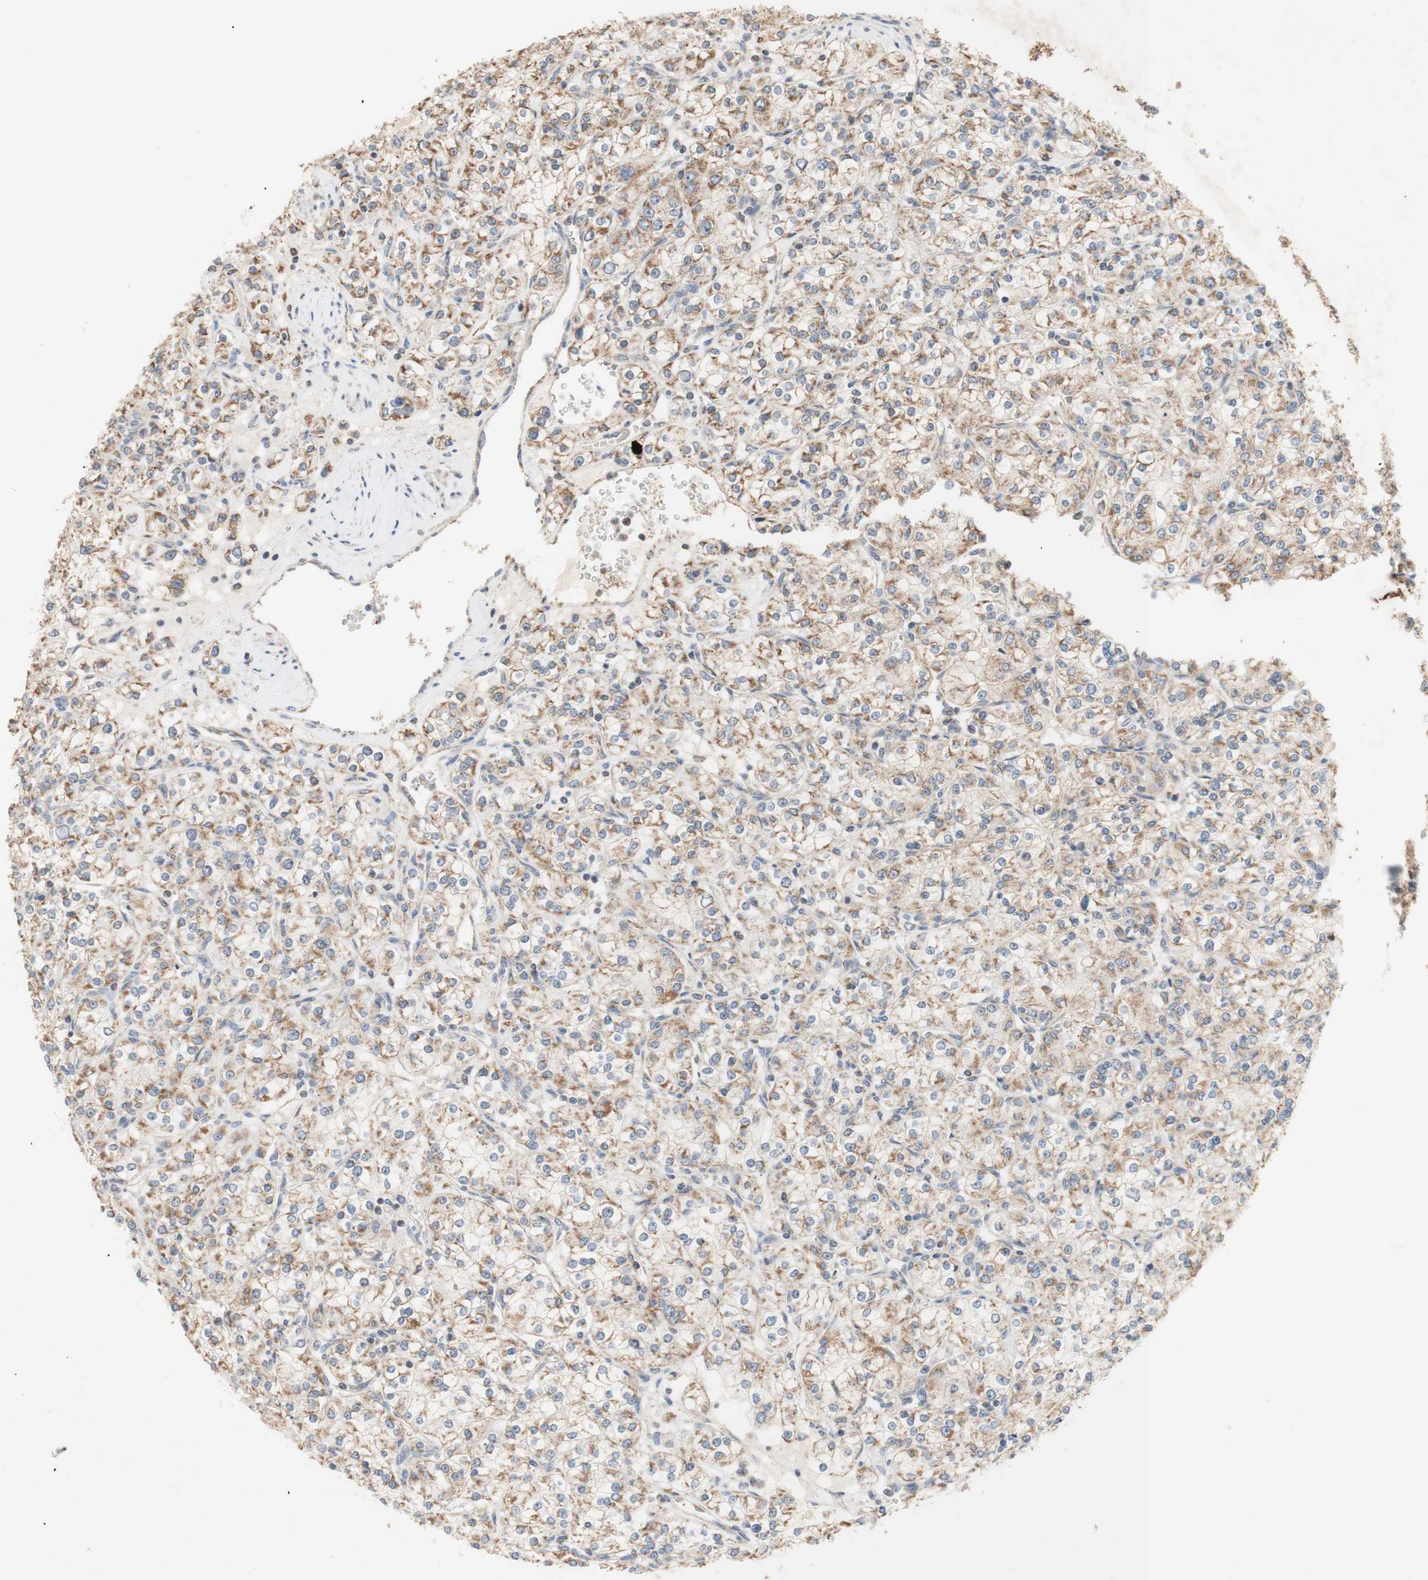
{"staining": {"intensity": "moderate", "quantity": "25%-75%", "location": "cytoplasmic/membranous"}, "tissue": "renal cancer", "cell_type": "Tumor cells", "image_type": "cancer", "snomed": [{"axis": "morphology", "description": "Adenocarcinoma, NOS"}, {"axis": "topography", "description": "Kidney"}], "caption": "DAB (3,3'-diaminobenzidine) immunohistochemical staining of renal cancer (adenocarcinoma) demonstrates moderate cytoplasmic/membranous protein staining in approximately 25%-75% of tumor cells. (DAB (3,3'-diaminobenzidine) IHC, brown staining for protein, blue staining for nuclei).", "gene": "PTGIS", "patient": {"sex": "male", "age": 77}}